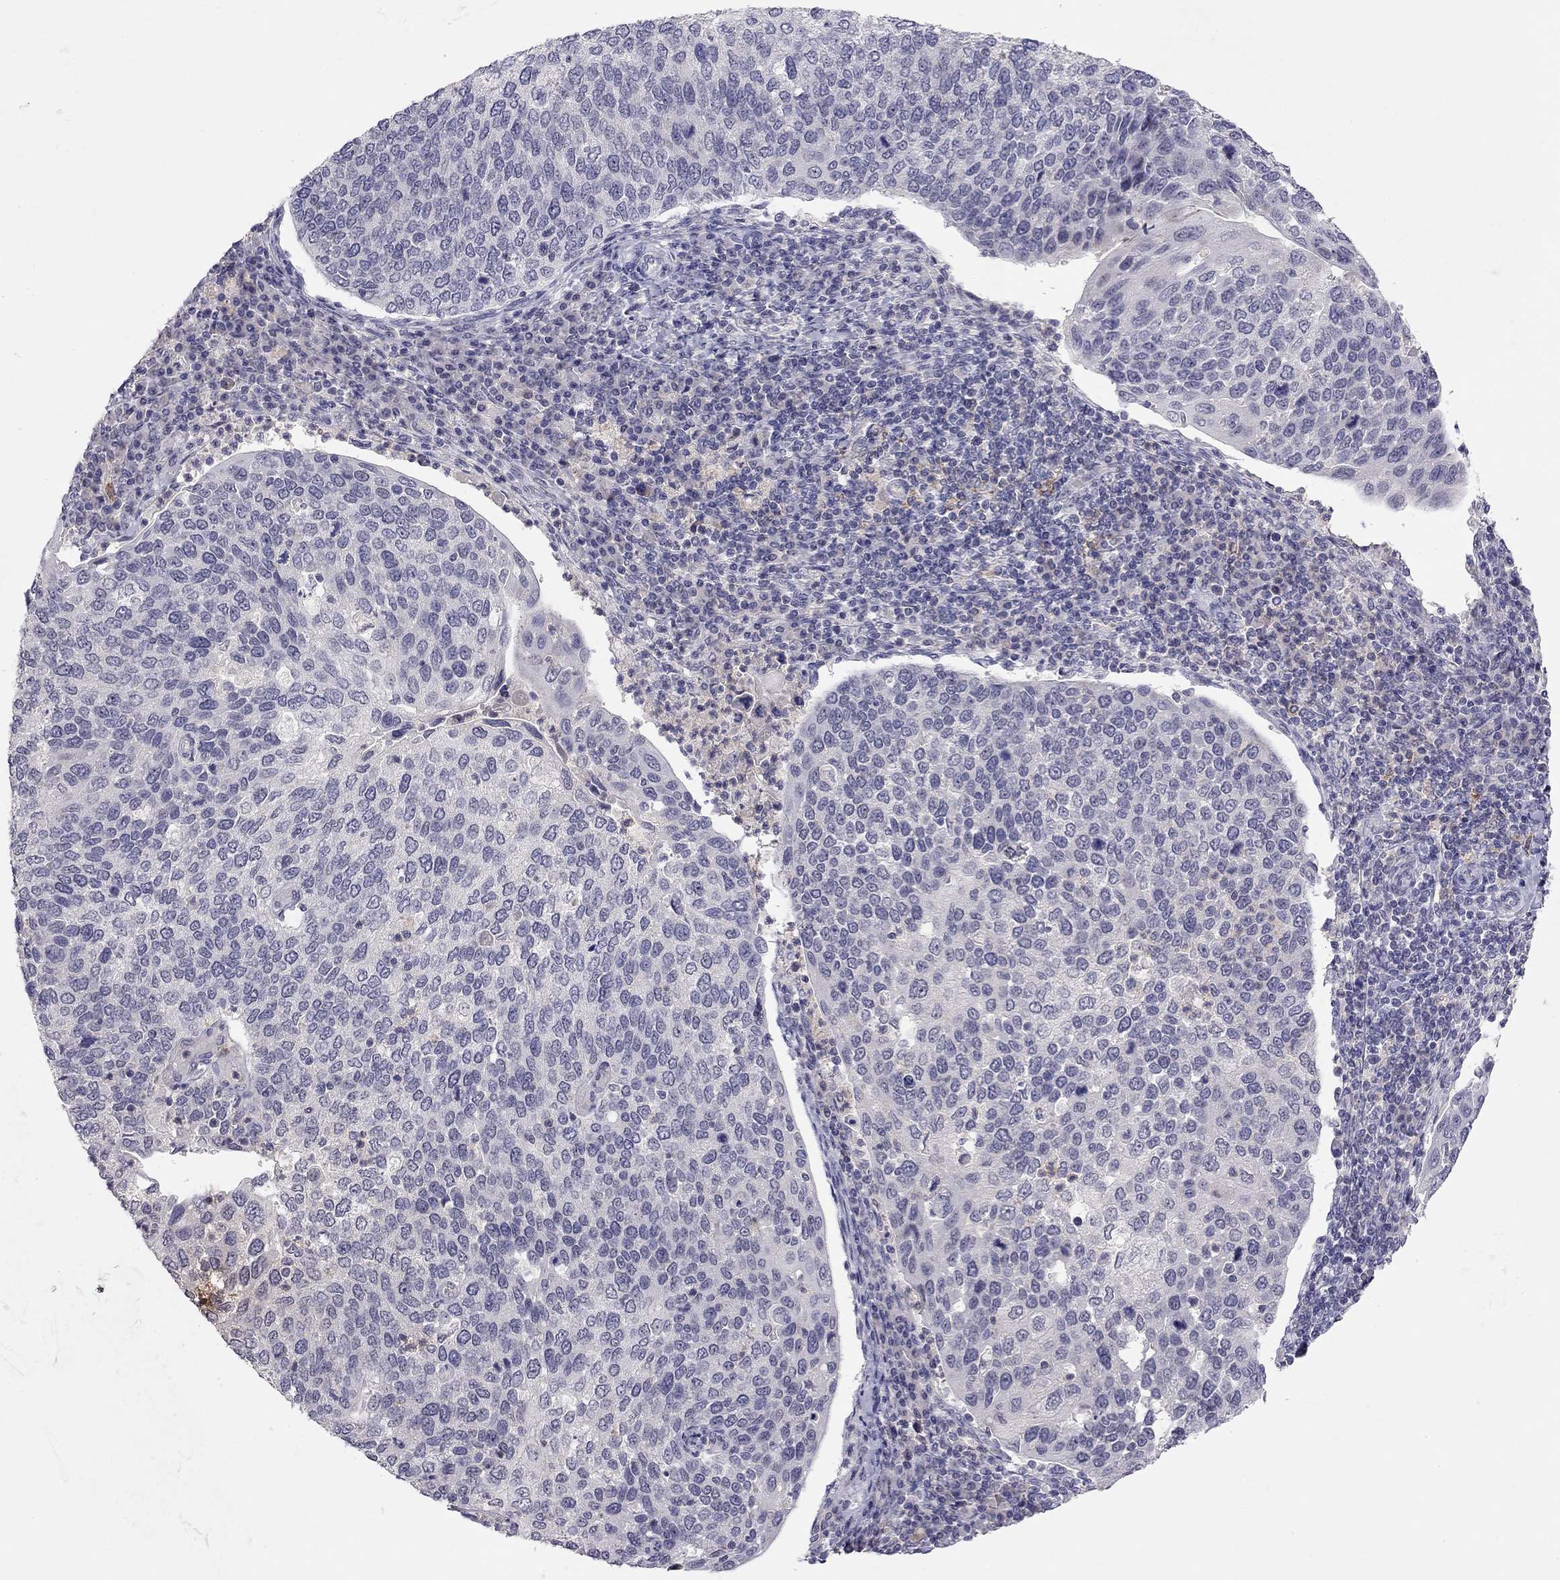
{"staining": {"intensity": "negative", "quantity": "none", "location": "none"}, "tissue": "cervical cancer", "cell_type": "Tumor cells", "image_type": "cancer", "snomed": [{"axis": "morphology", "description": "Squamous cell carcinoma, NOS"}, {"axis": "topography", "description": "Cervix"}], "caption": "Tumor cells are negative for protein expression in human cervical cancer (squamous cell carcinoma).", "gene": "ADORA2A", "patient": {"sex": "female", "age": 54}}